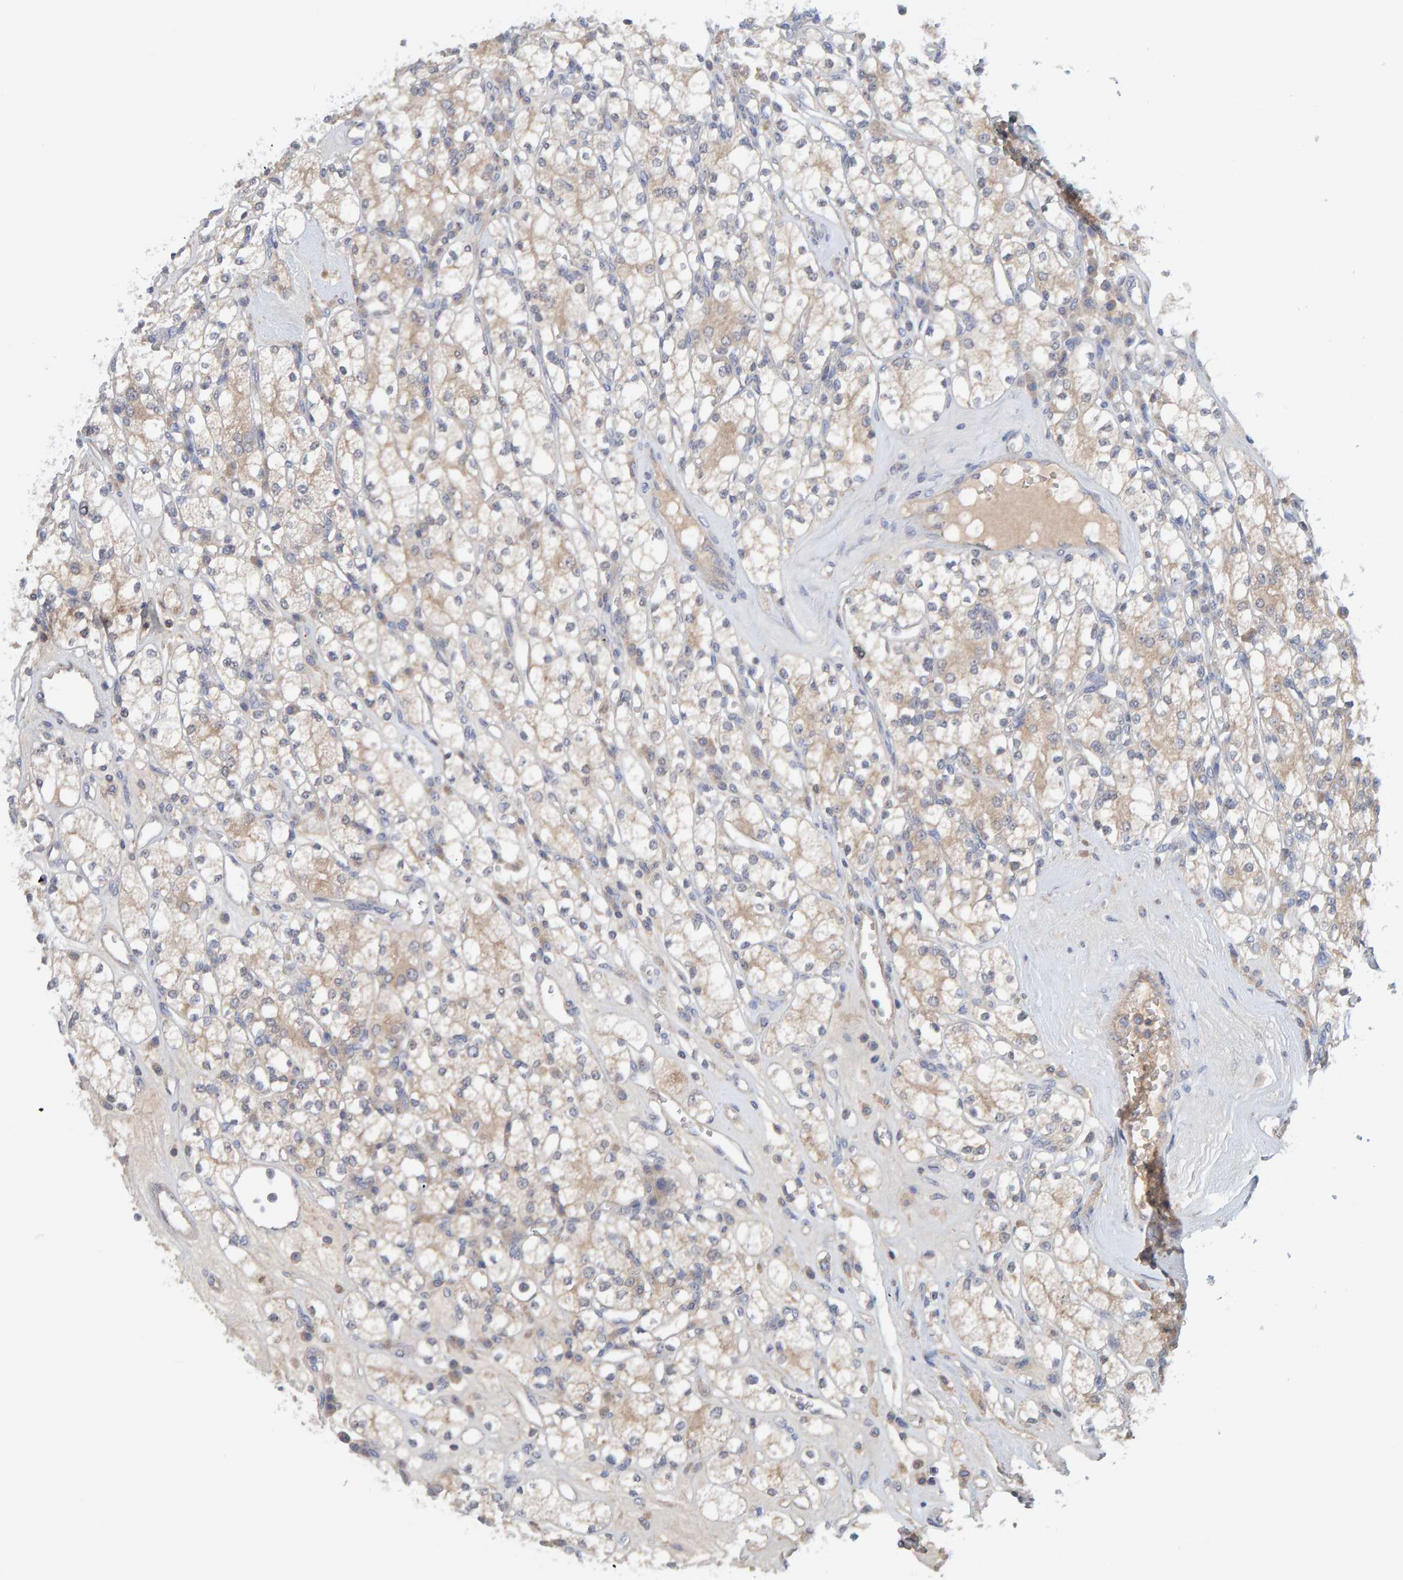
{"staining": {"intensity": "weak", "quantity": "<25%", "location": "cytoplasmic/membranous"}, "tissue": "renal cancer", "cell_type": "Tumor cells", "image_type": "cancer", "snomed": [{"axis": "morphology", "description": "Adenocarcinoma, NOS"}, {"axis": "topography", "description": "Kidney"}], "caption": "IHC image of neoplastic tissue: human adenocarcinoma (renal) stained with DAB reveals no significant protein expression in tumor cells.", "gene": "TATDN1", "patient": {"sex": "male", "age": 77}}